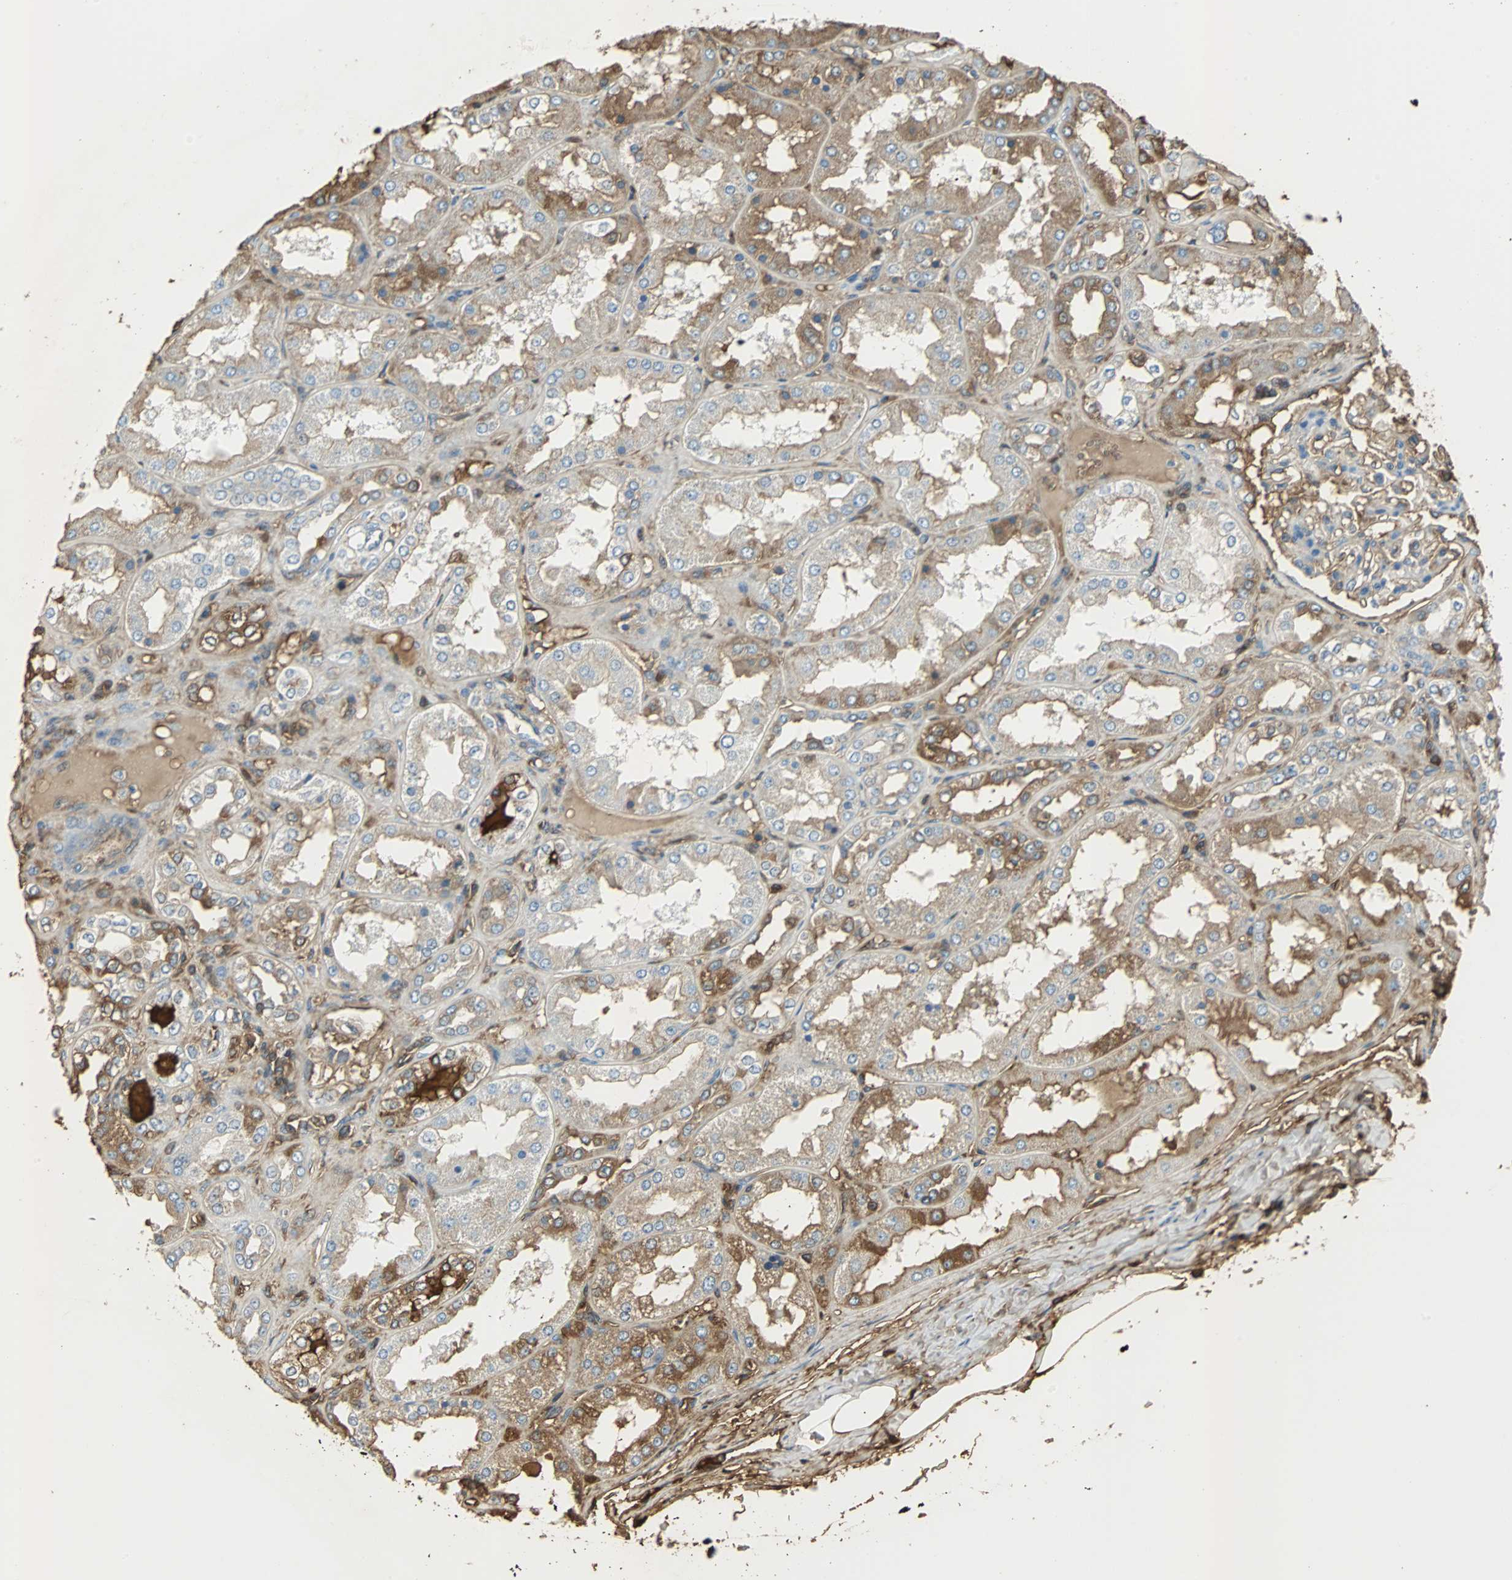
{"staining": {"intensity": "negative", "quantity": "none", "location": "none"}, "tissue": "kidney", "cell_type": "Cells in glomeruli", "image_type": "normal", "snomed": [{"axis": "morphology", "description": "Normal tissue, NOS"}, {"axis": "topography", "description": "Kidney"}], "caption": "An immunohistochemistry photomicrograph of normal kidney is shown. There is no staining in cells in glomeruli of kidney.", "gene": "IGHA1", "patient": {"sex": "female", "age": 56}}